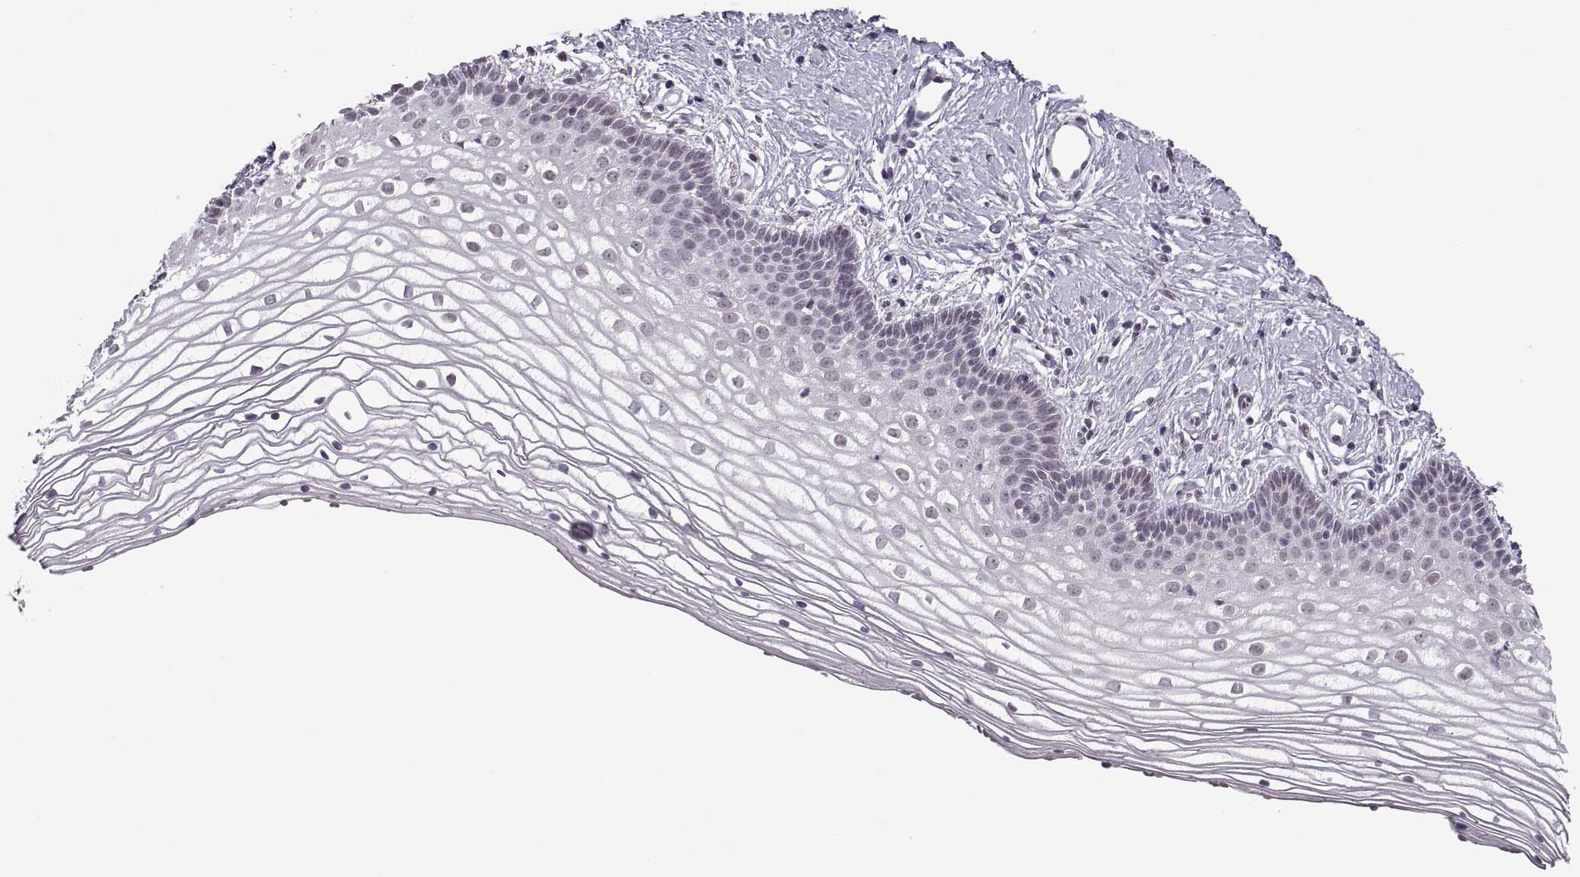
{"staining": {"intensity": "negative", "quantity": "none", "location": "none"}, "tissue": "vagina", "cell_type": "Squamous epithelial cells", "image_type": "normal", "snomed": [{"axis": "morphology", "description": "Normal tissue, NOS"}, {"axis": "topography", "description": "Vagina"}], "caption": "A photomicrograph of vagina stained for a protein demonstrates no brown staining in squamous epithelial cells.", "gene": "NANOS3", "patient": {"sex": "female", "age": 36}}